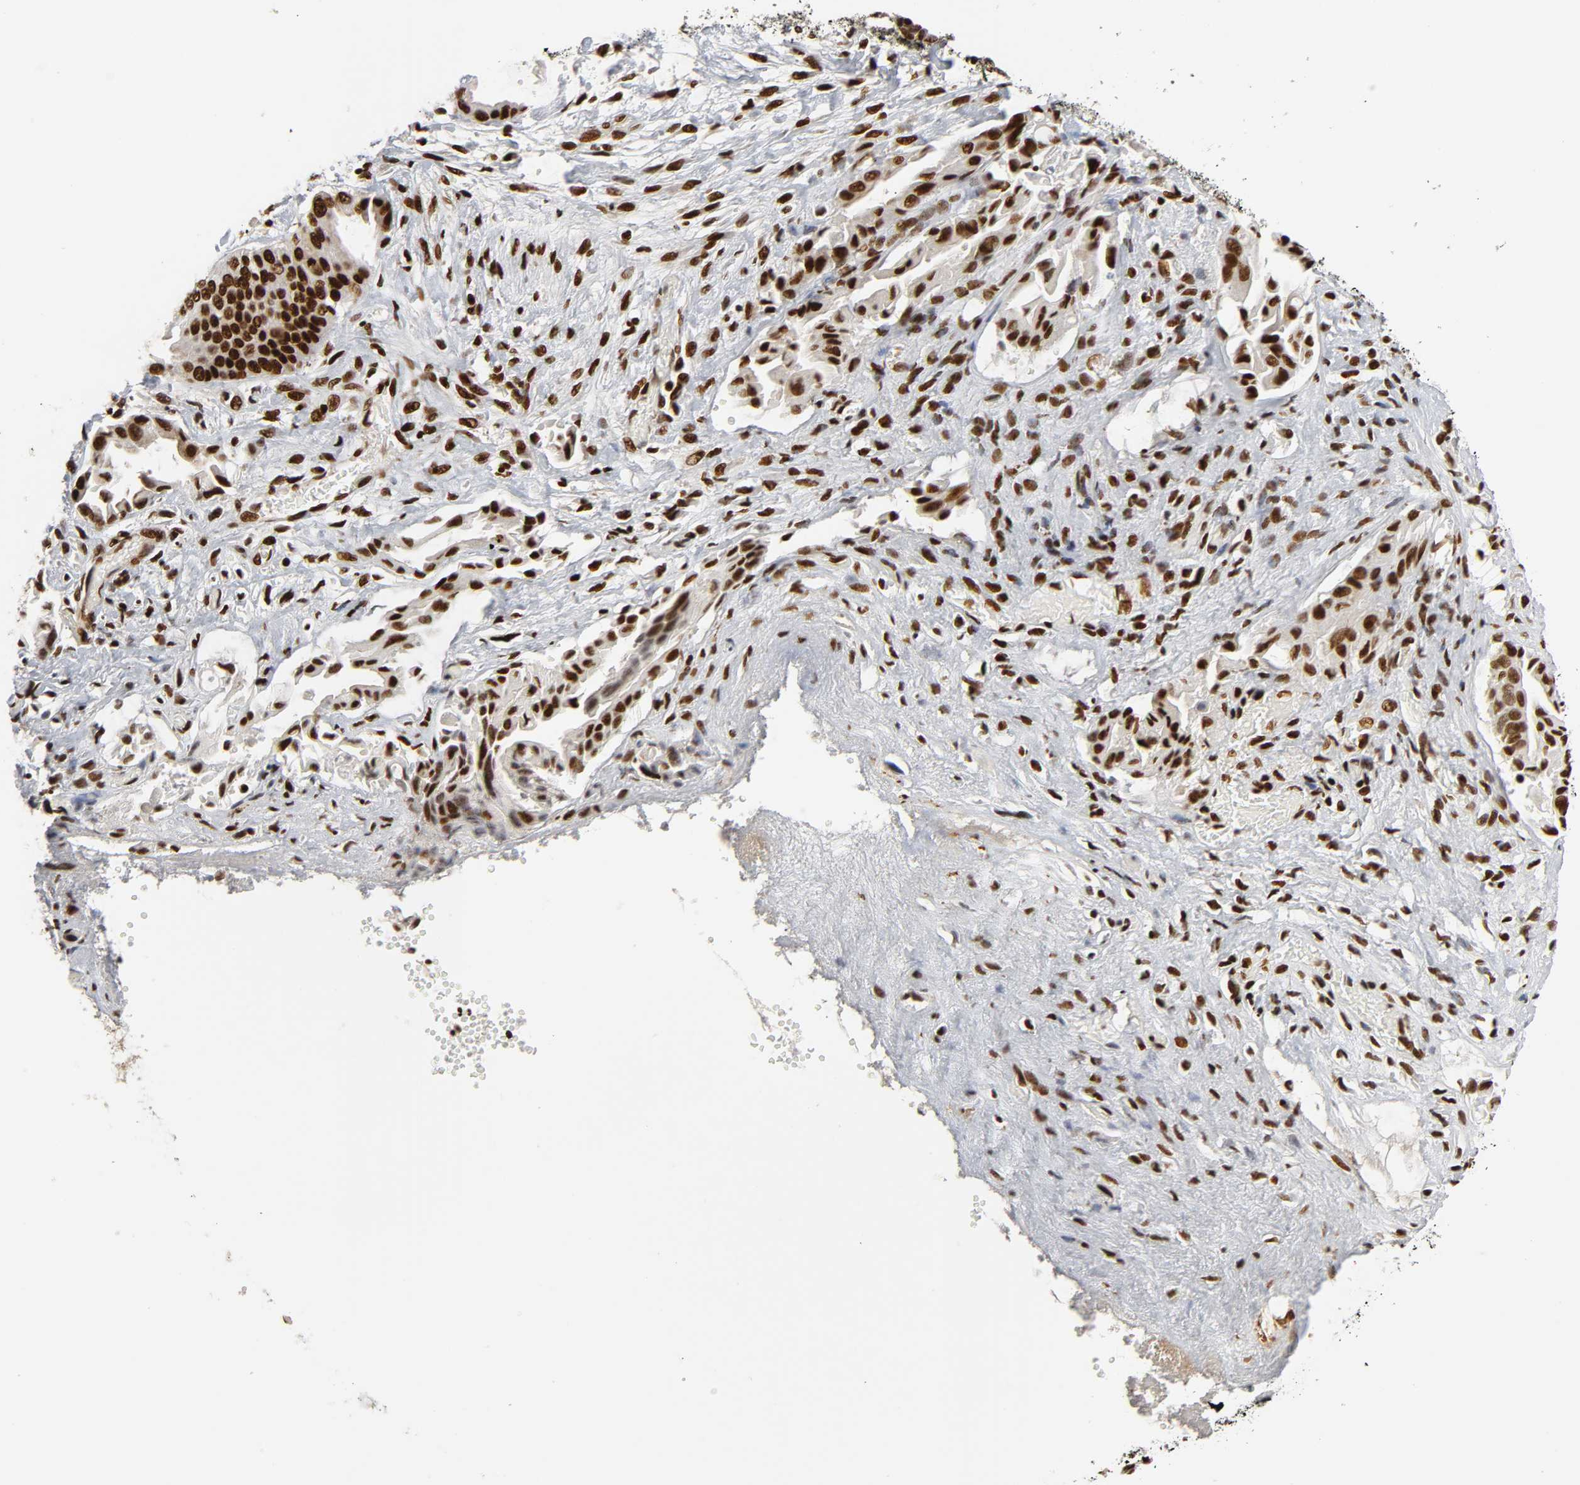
{"staining": {"intensity": "strong", "quantity": ">75%", "location": "nuclear"}, "tissue": "liver cancer", "cell_type": "Tumor cells", "image_type": "cancer", "snomed": [{"axis": "morphology", "description": "Cholangiocarcinoma"}, {"axis": "topography", "description": "Liver"}], "caption": "Cholangiocarcinoma (liver) was stained to show a protein in brown. There is high levels of strong nuclear staining in about >75% of tumor cells. The staining was performed using DAB to visualize the protein expression in brown, while the nuclei were stained in blue with hematoxylin (Magnification: 20x).", "gene": "NFYB", "patient": {"sex": "male", "age": 58}}